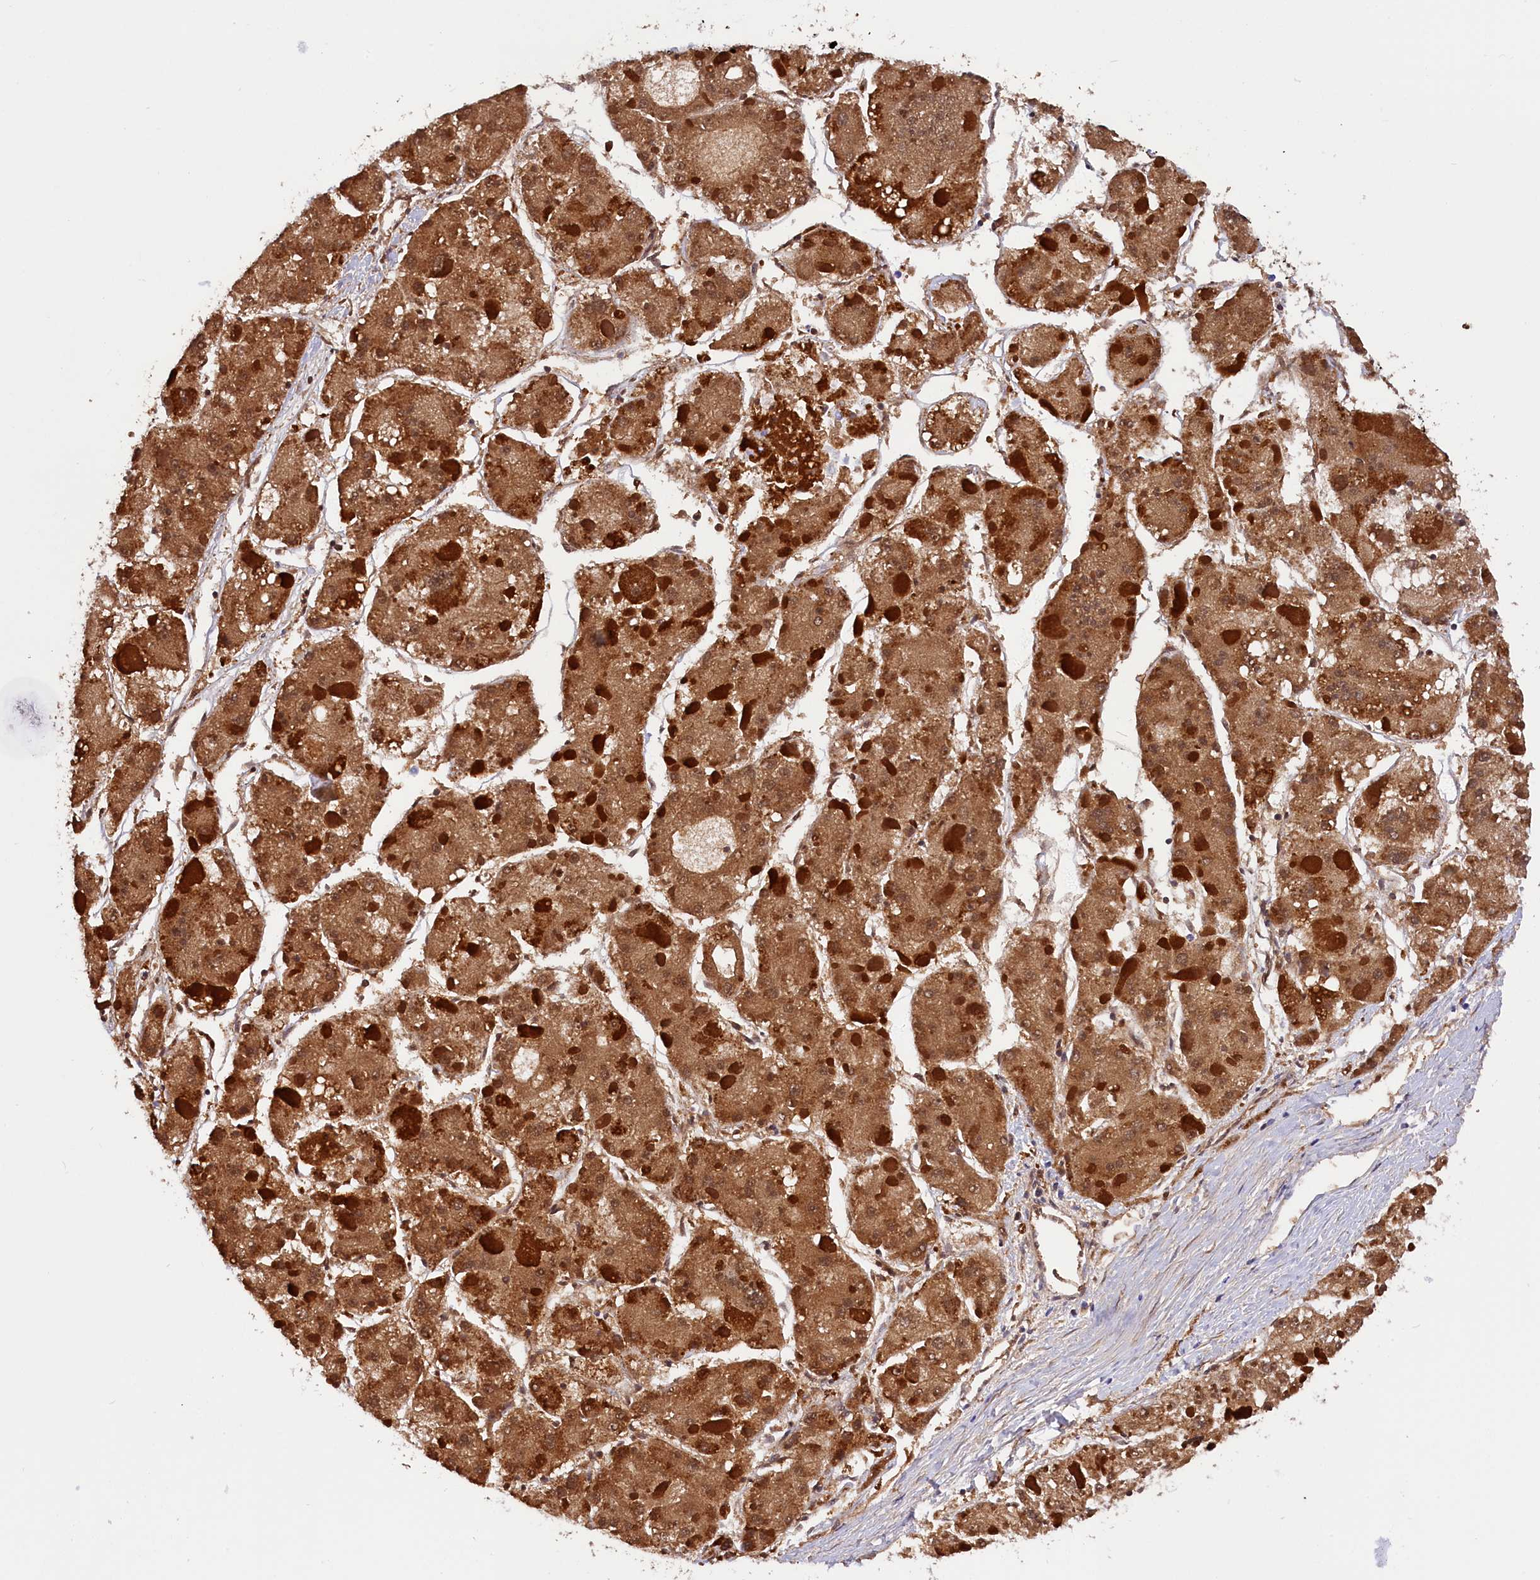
{"staining": {"intensity": "moderate", "quantity": ">75%", "location": "cytoplasmic/membranous"}, "tissue": "liver cancer", "cell_type": "Tumor cells", "image_type": "cancer", "snomed": [{"axis": "morphology", "description": "Carcinoma, Hepatocellular, NOS"}, {"axis": "topography", "description": "Liver"}], "caption": "A high-resolution micrograph shows immunohistochemistry staining of liver cancer (hepatocellular carcinoma), which displays moderate cytoplasmic/membranous staining in approximately >75% of tumor cells.", "gene": "ABAT", "patient": {"sex": "female", "age": 73}}